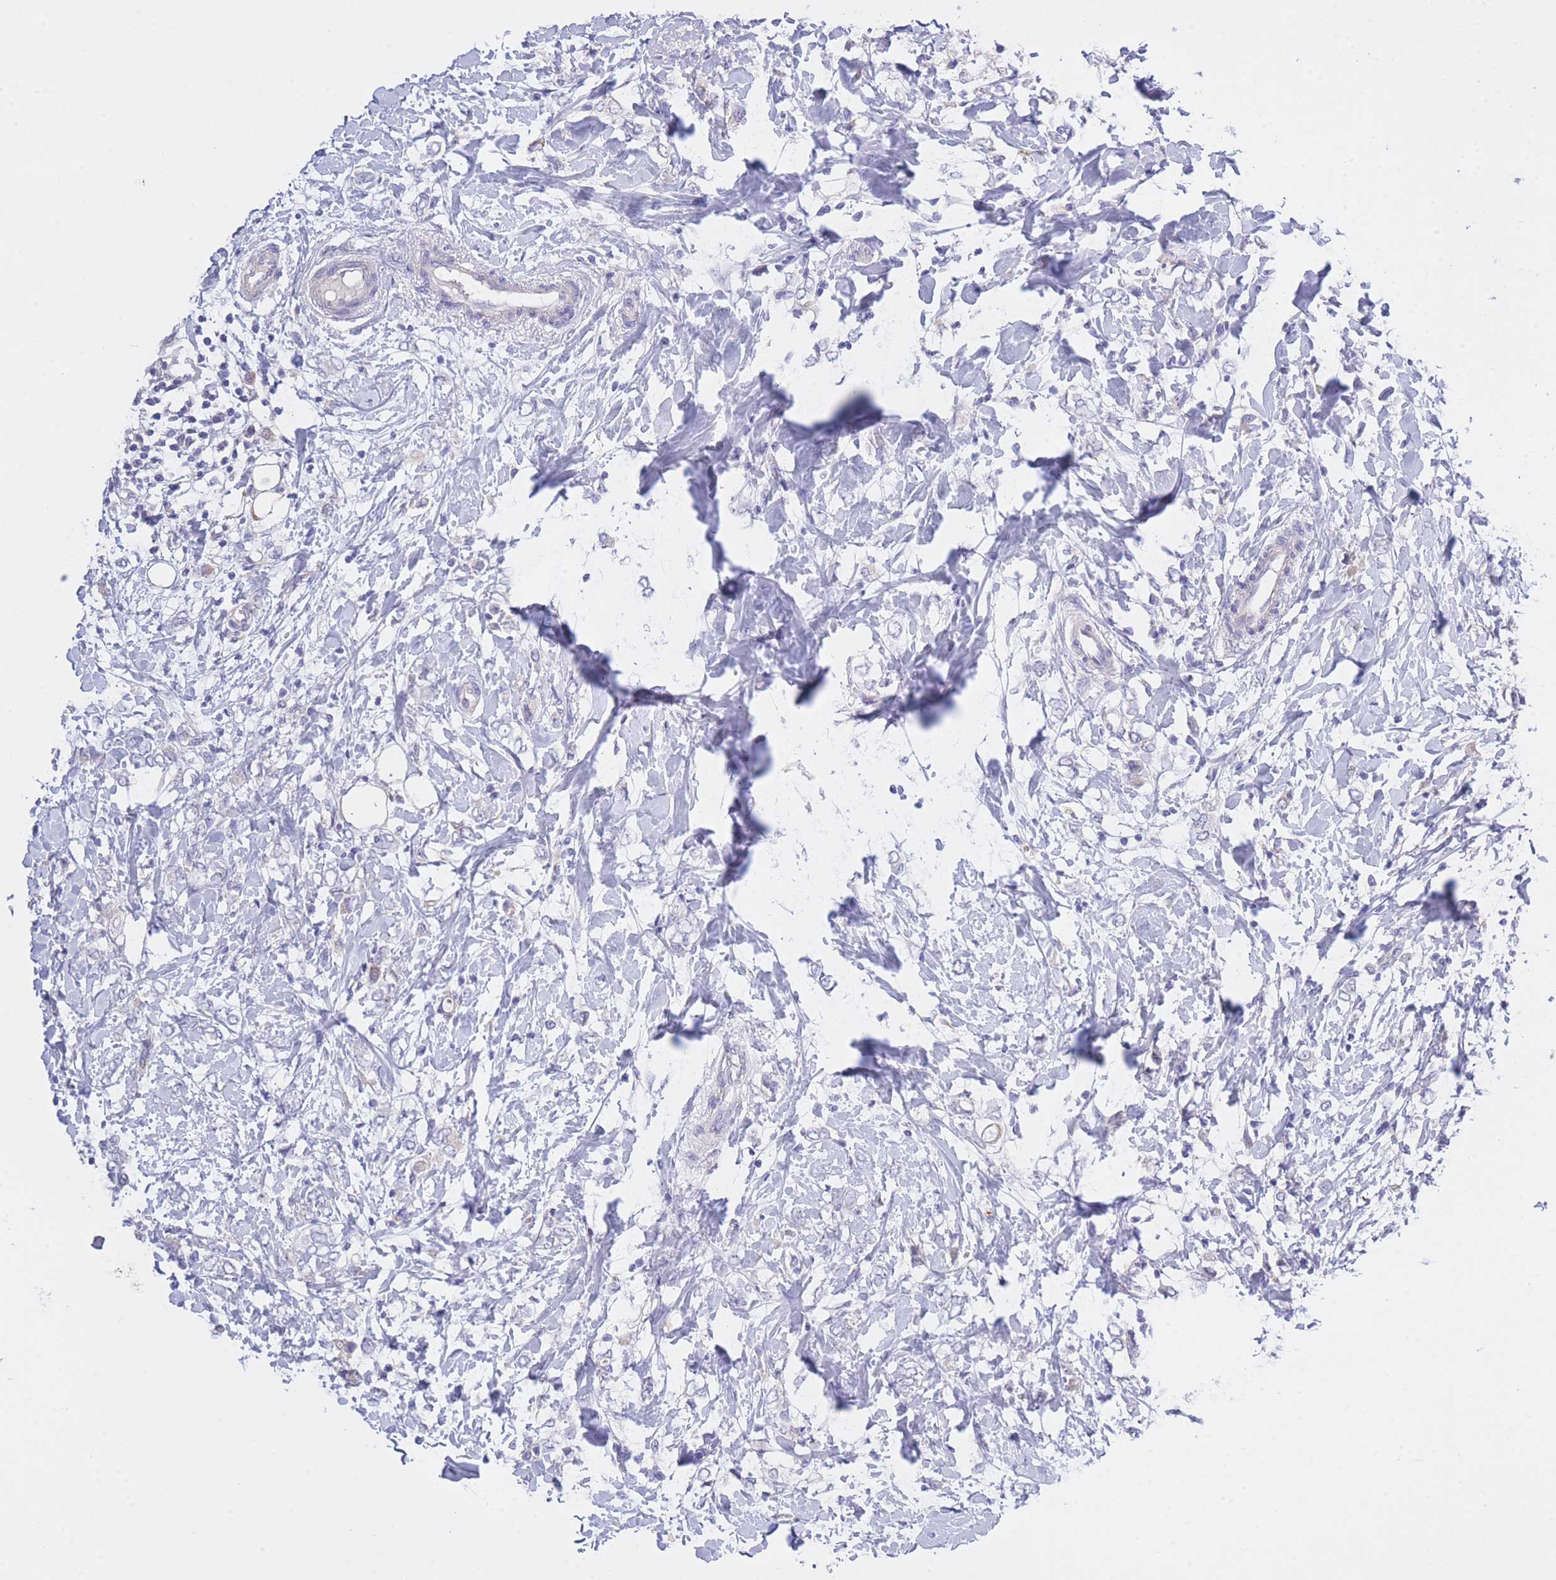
{"staining": {"intensity": "negative", "quantity": "none", "location": "none"}, "tissue": "breast cancer", "cell_type": "Tumor cells", "image_type": "cancer", "snomed": [{"axis": "morphology", "description": "Normal tissue, NOS"}, {"axis": "morphology", "description": "Lobular carcinoma"}, {"axis": "topography", "description": "Breast"}], "caption": "The photomicrograph displays no significant positivity in tumor cells of breast cancer.", "gene": "CENPM", "patient": {"sex": "female", "age": 47}}